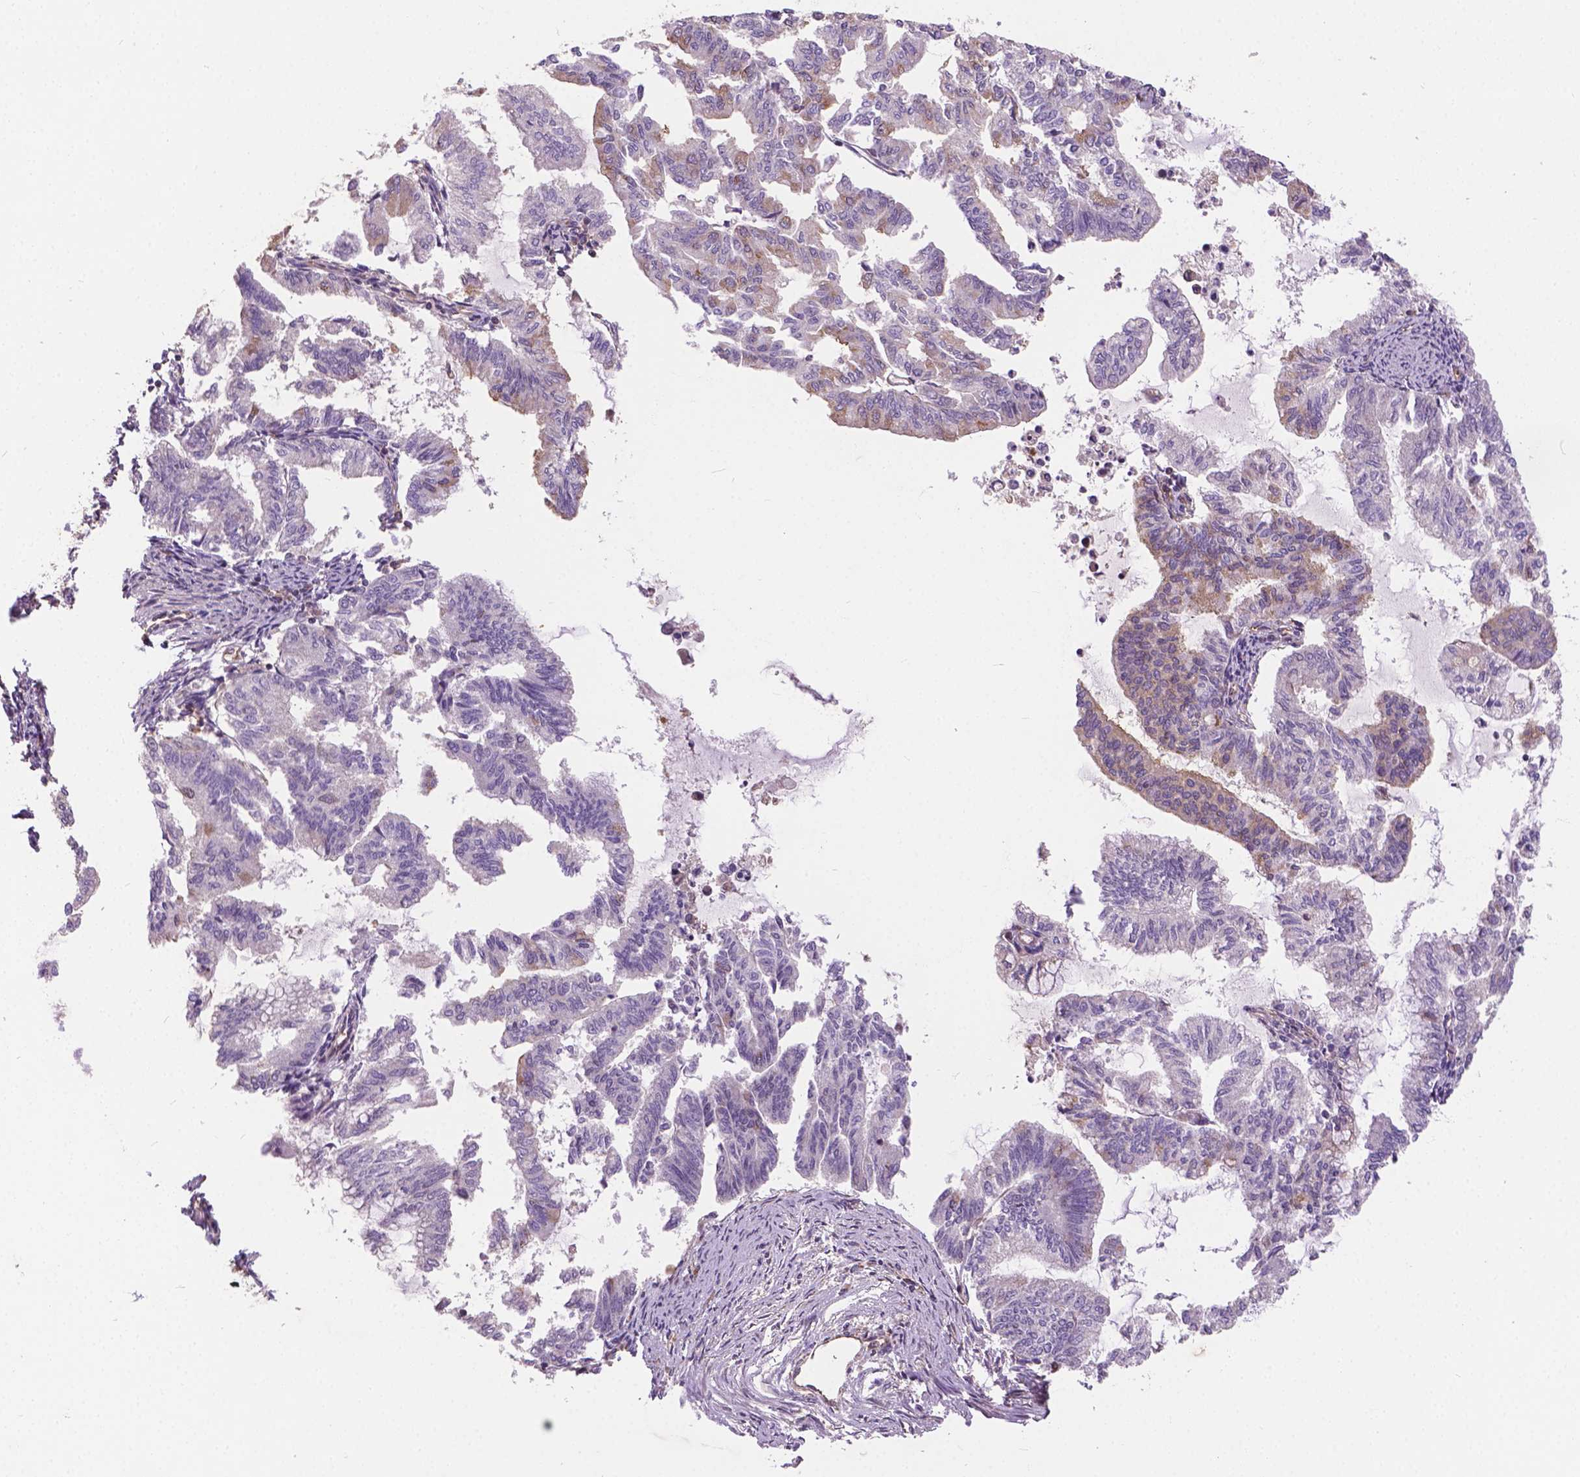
{"staining": {"intensity": "negative", "quantity": "none", "location": "none"}, "tissue": "endometrial cancer", "cell_type": "Tumor cells", "image_type": "cancer", "snomed": [{"axis": "morphology", "description": "Adenocarcinoma, NOS"}, {"axis": "topography", "description": "Endometrium"}], "caption": "A photomicrograph of human endometrial cancer (adenocarcinoma) is negative for staining in tumor cells. (DAB (3,3'-diaminobenzidine) immunohistochemistry with hematoxylin counter stain).", "gene": "MZT1", "patient": {"sex": "female", "age": 79}}